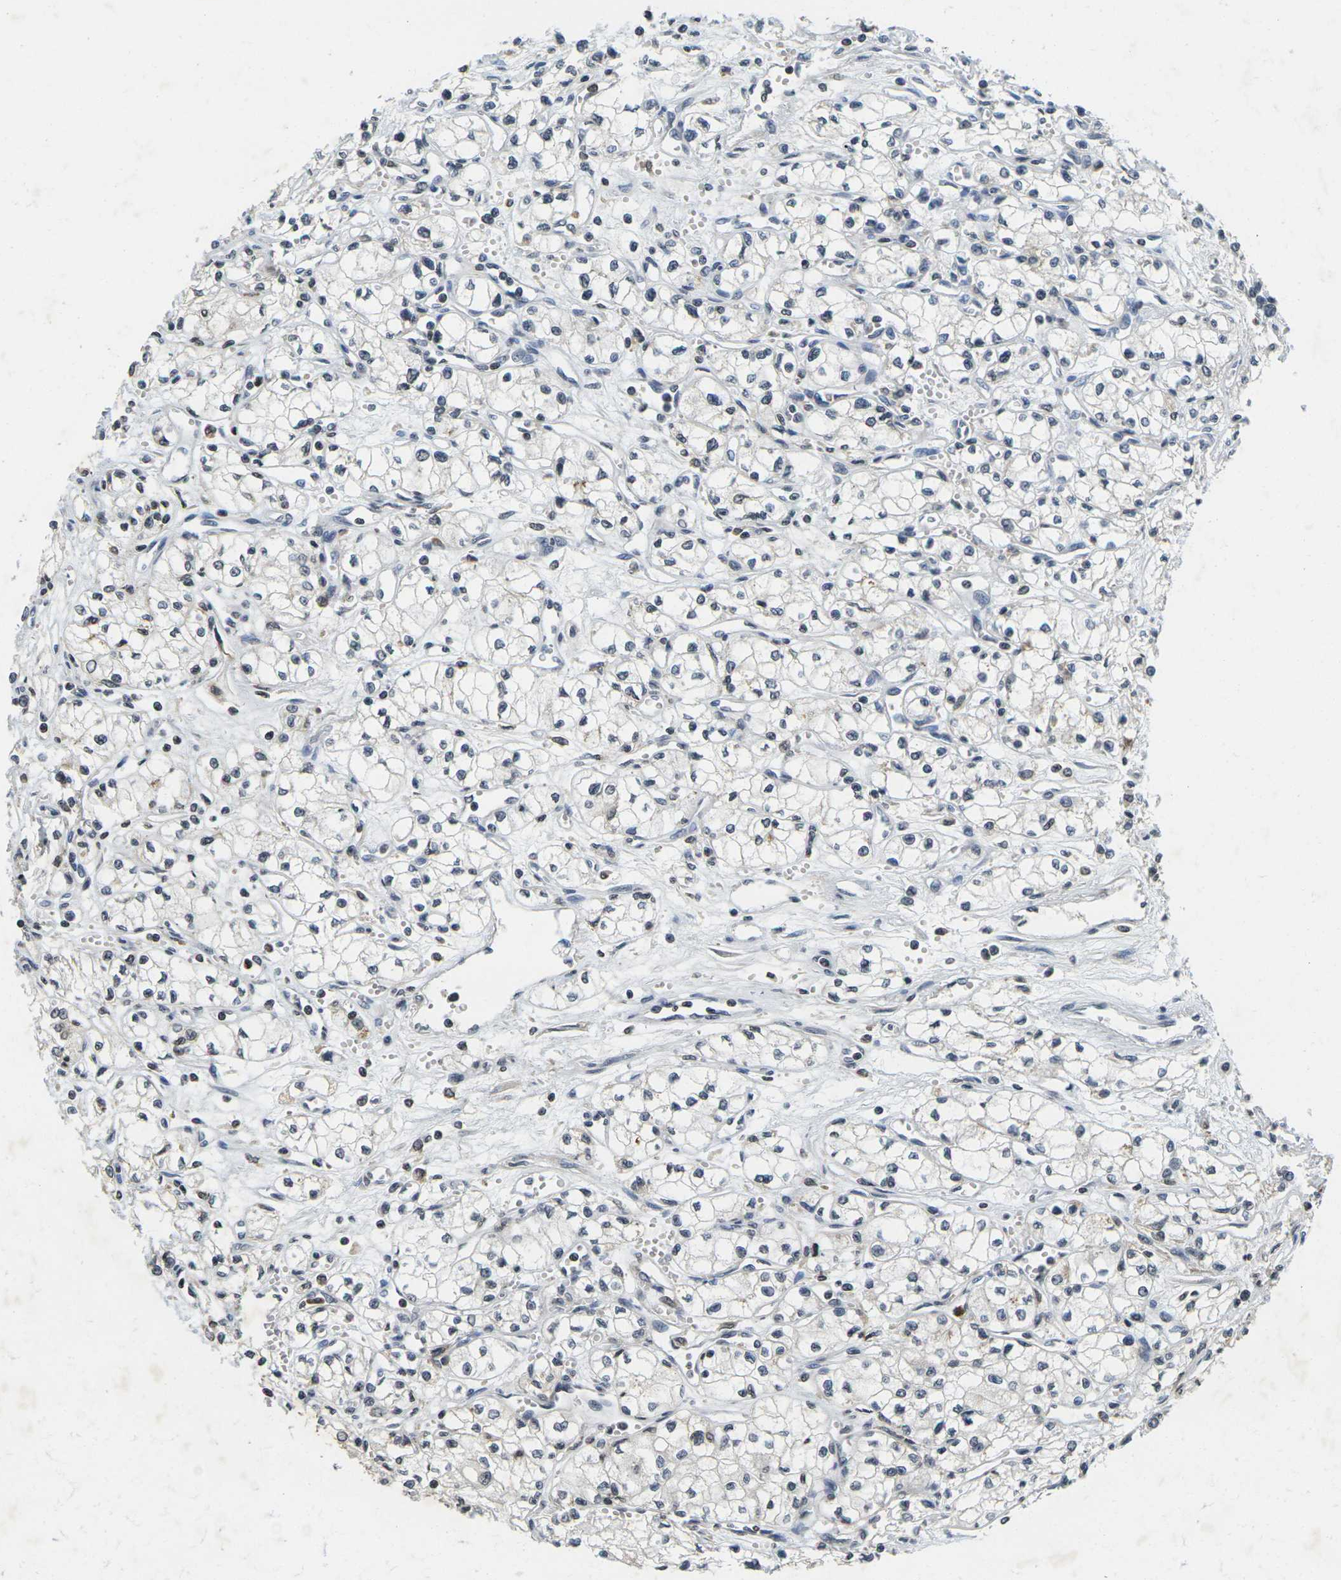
{"staining": {"intensity": "negative", "quantity": "none", "location": "none"}, "tissue": "renal cancer", "cell_type": "Tumor cells", "image_type": "cancer", "snomed": [{"axis": "morphology", "description": "Normal tissue, NOS"}, {"axis": "morphology", "description": "Adenocarcinoma, NOS"}, {"axis": "topography", "description": "Kidney"}], "caption": "This is a photomicrograph of immunohistochemistry staining of renal cancer, which shows no staining in tumor cells.", "gene": "C1QC", "patient": {"sex": "male", "age": 59}}